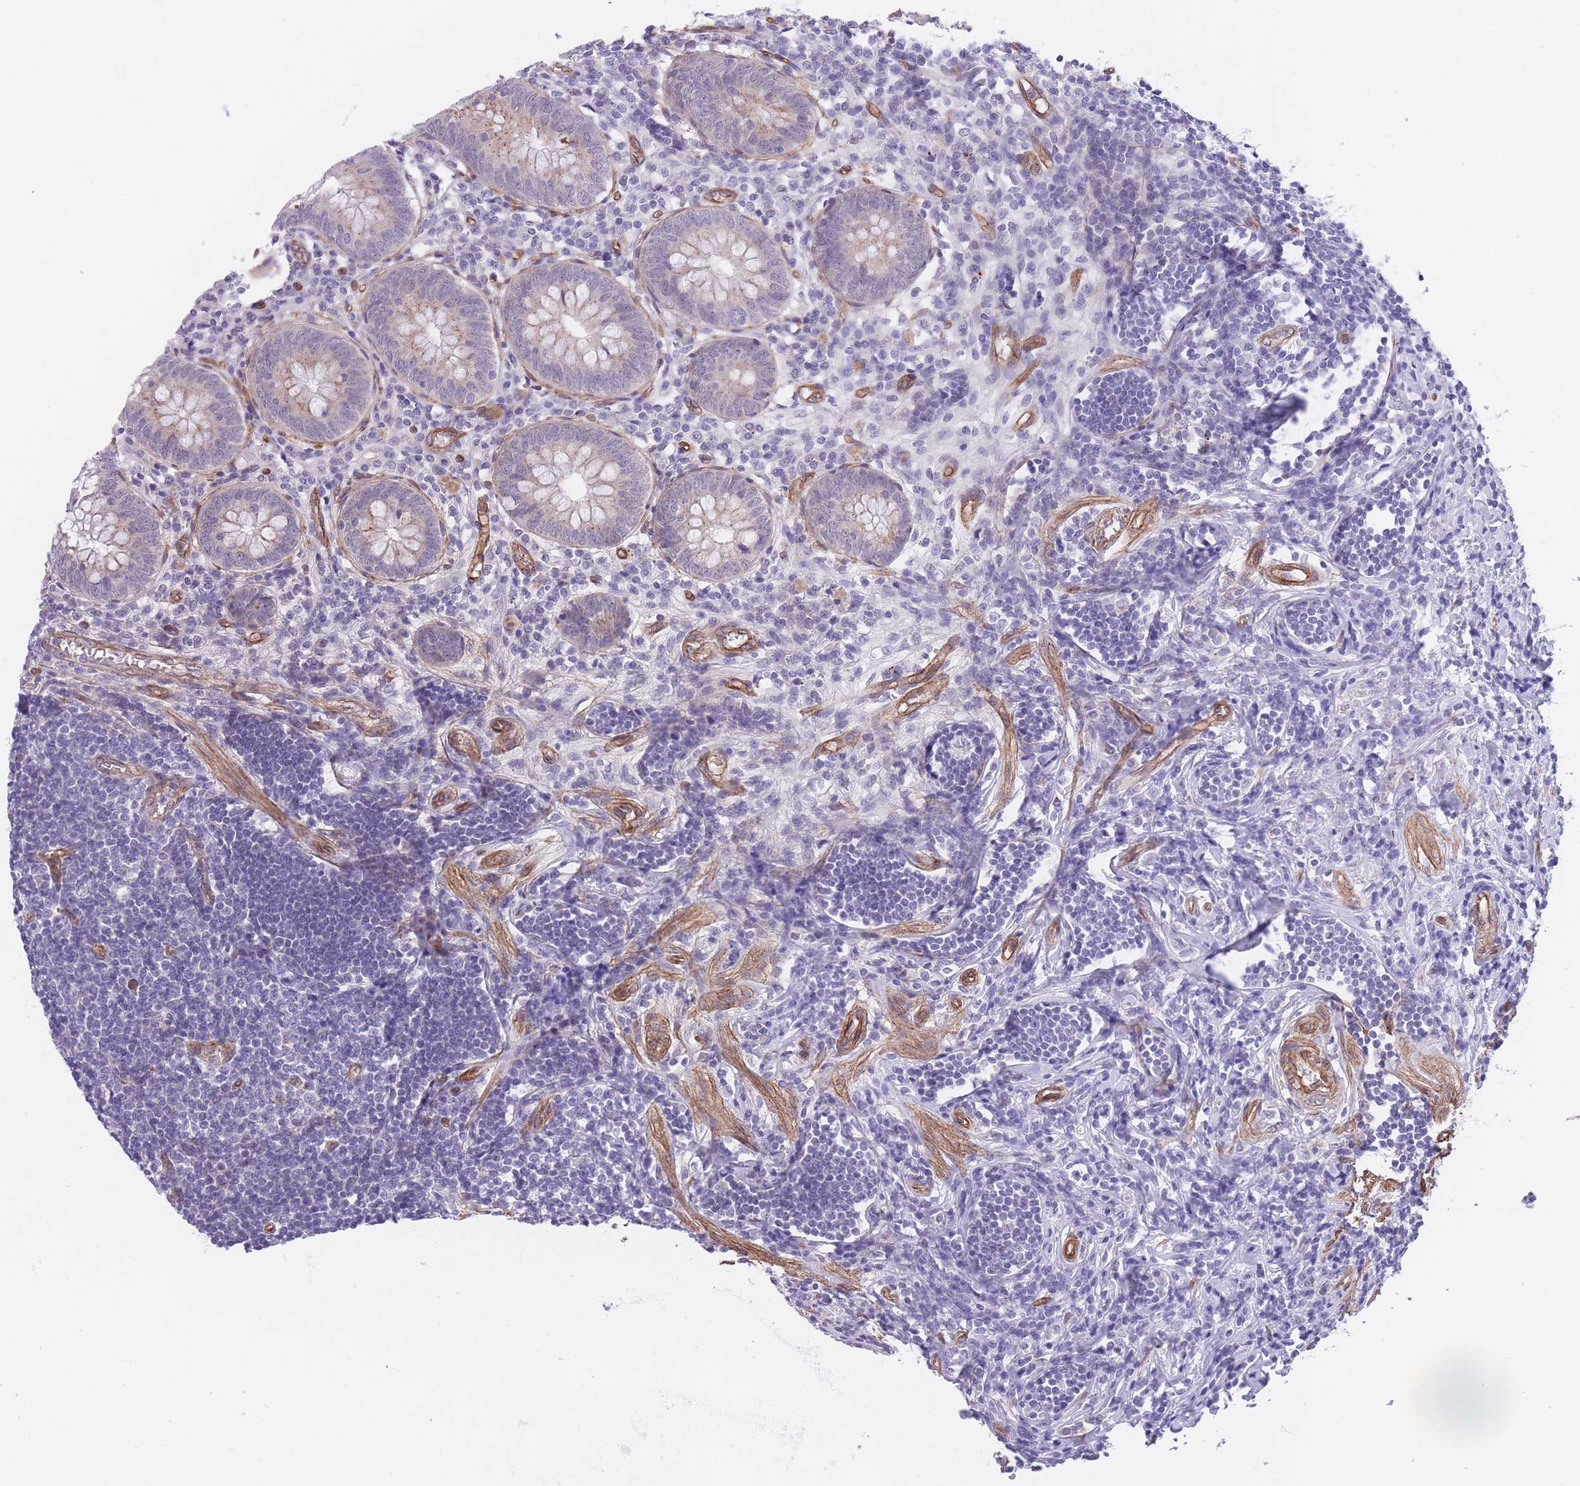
{"staining": {"intensity": "weak", "quantity": "<25%", "location": "cytoplasmic/membranous"}, "tissue": "appendix", "cell_type": "Glandular cells", "image_type": "normal", "snomed": [{"axis": "morphology", "description": "Normal tissue, NOS"}, {"axis": "topography", "description": "Appendix"}], "caption": "IHC histopathology image of normal appendix stained for a protein (brown), which displays no staining in glandular cells.", "gene": "QTRT1", "patient": {"sex": "female", "age": 54}}